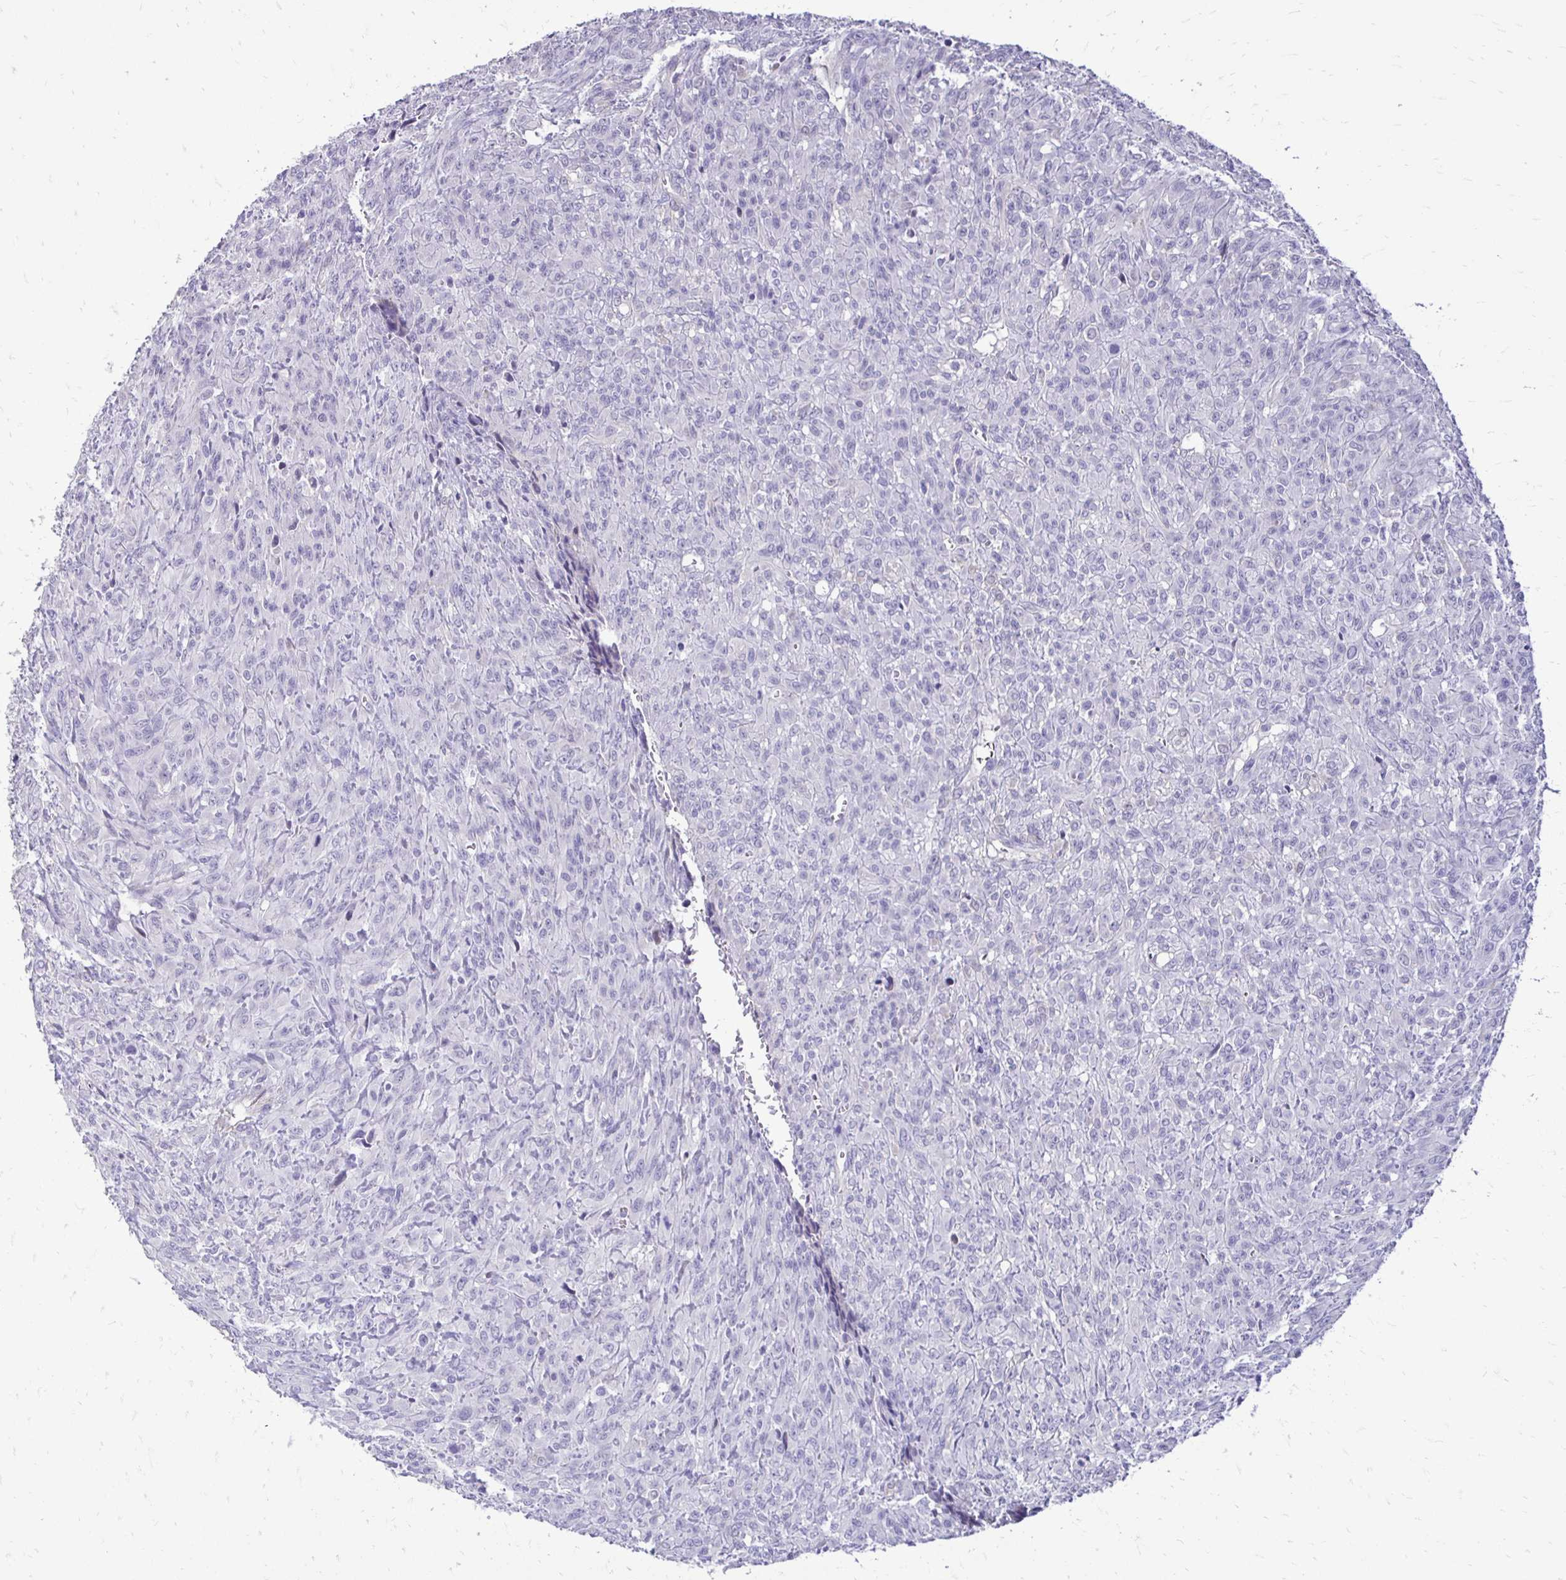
{"staining": {"intensity": "negative", "quantity": "none", "location": "none"}, "tissue": "renal cancer", "cell_type": "Tumor cells", "image_type": "cancer", "snomed": [{"axis": "morphology", "description": "Adenocarcinoma, NOS"}, {"axis": "topography", "description": "Kidney"}], "caption": "High power microscopy micrograph of an immunohistochemistry (IHC) histopathology image of adenocarcinoma (renal), revealing no significant expression in tumor cells.", "gene": "GAS2", "patient": {"sex": "male", "age": 58}}